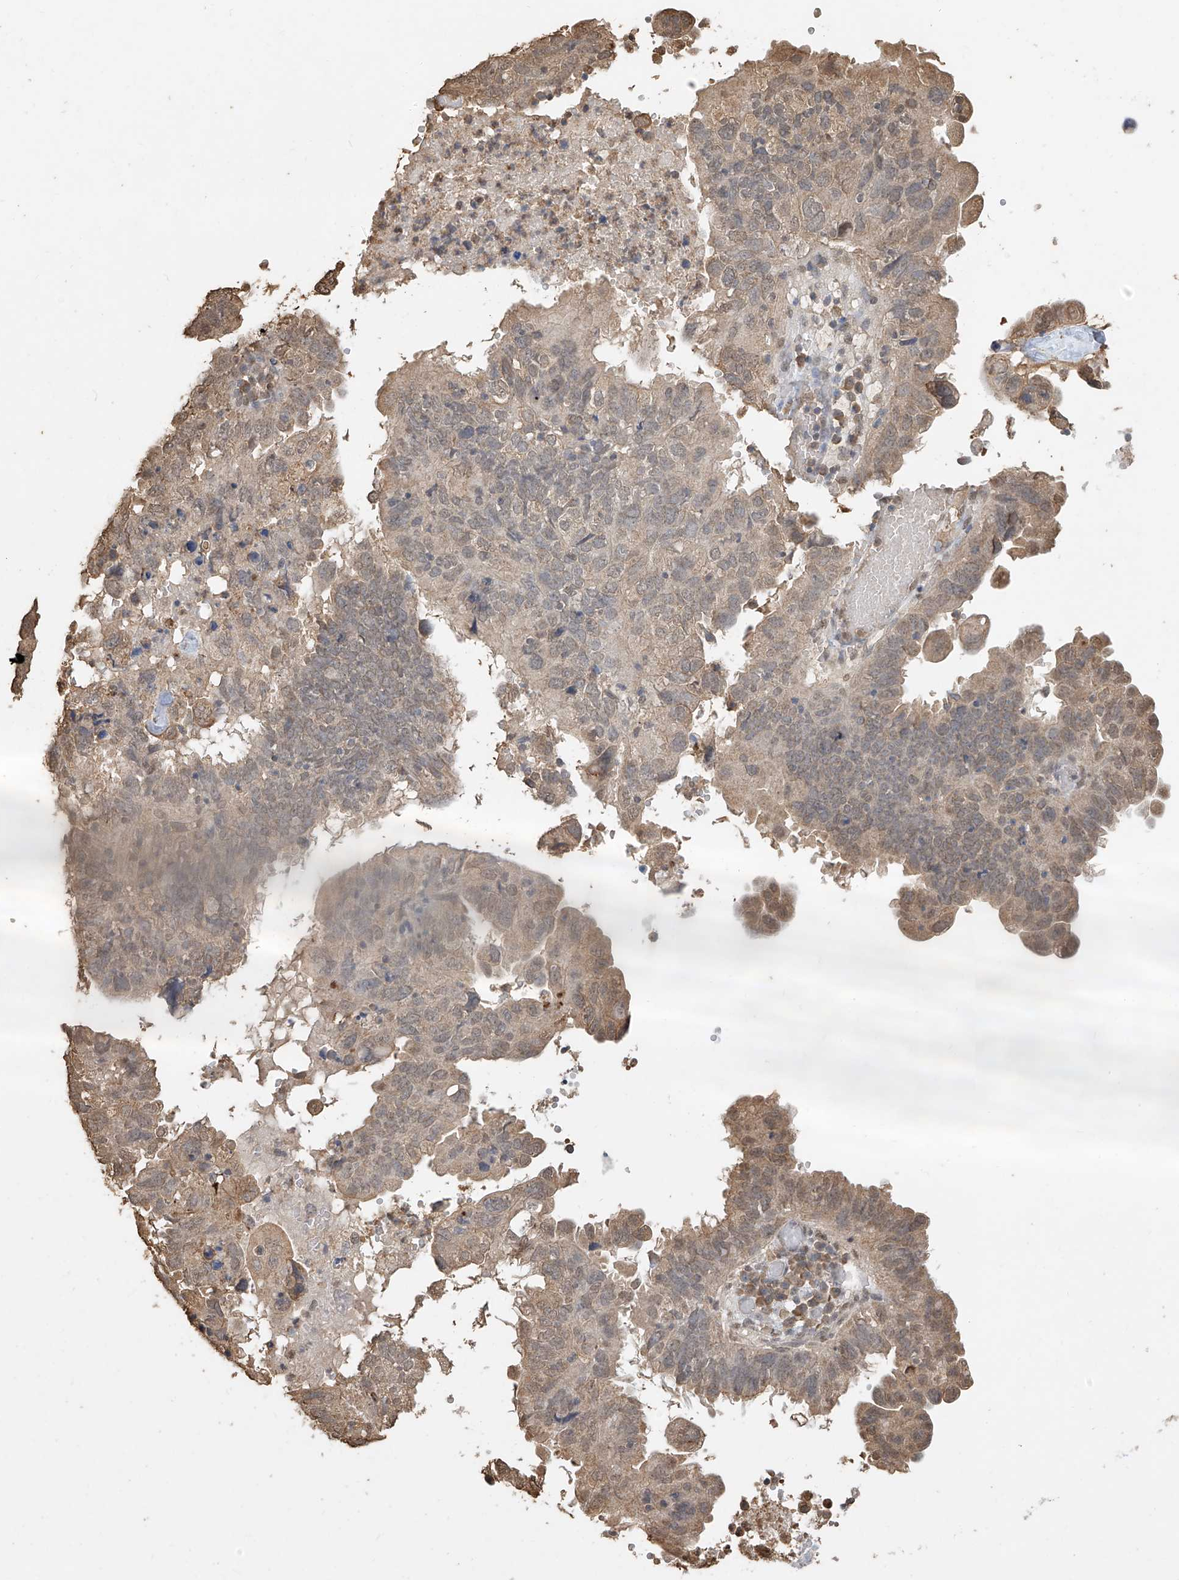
{"staining": {"intensity": "weak", "quantity": "25%-75%", "location": "cytoplasmic/membranous,nuclear"}, "tissue": "endometrial cancer", "cell_type": "Tumor cells", "image_type": "cancer", "snomed": [{"axis": "morphology", "description": "Adenocarcinoma, NOS"}, {"axis": "topography", "description": "Uterus"}], "caption": "Immunohistochemistry of human endometrial cancer (adenocarcinoma) reveals low levels of weak cytoplasmic/membranous and nuclear expression in approximately 25%-75% of tumor cells.", "gene": "ELOVL1", "patient": {"sex": "female", "age": 77}}